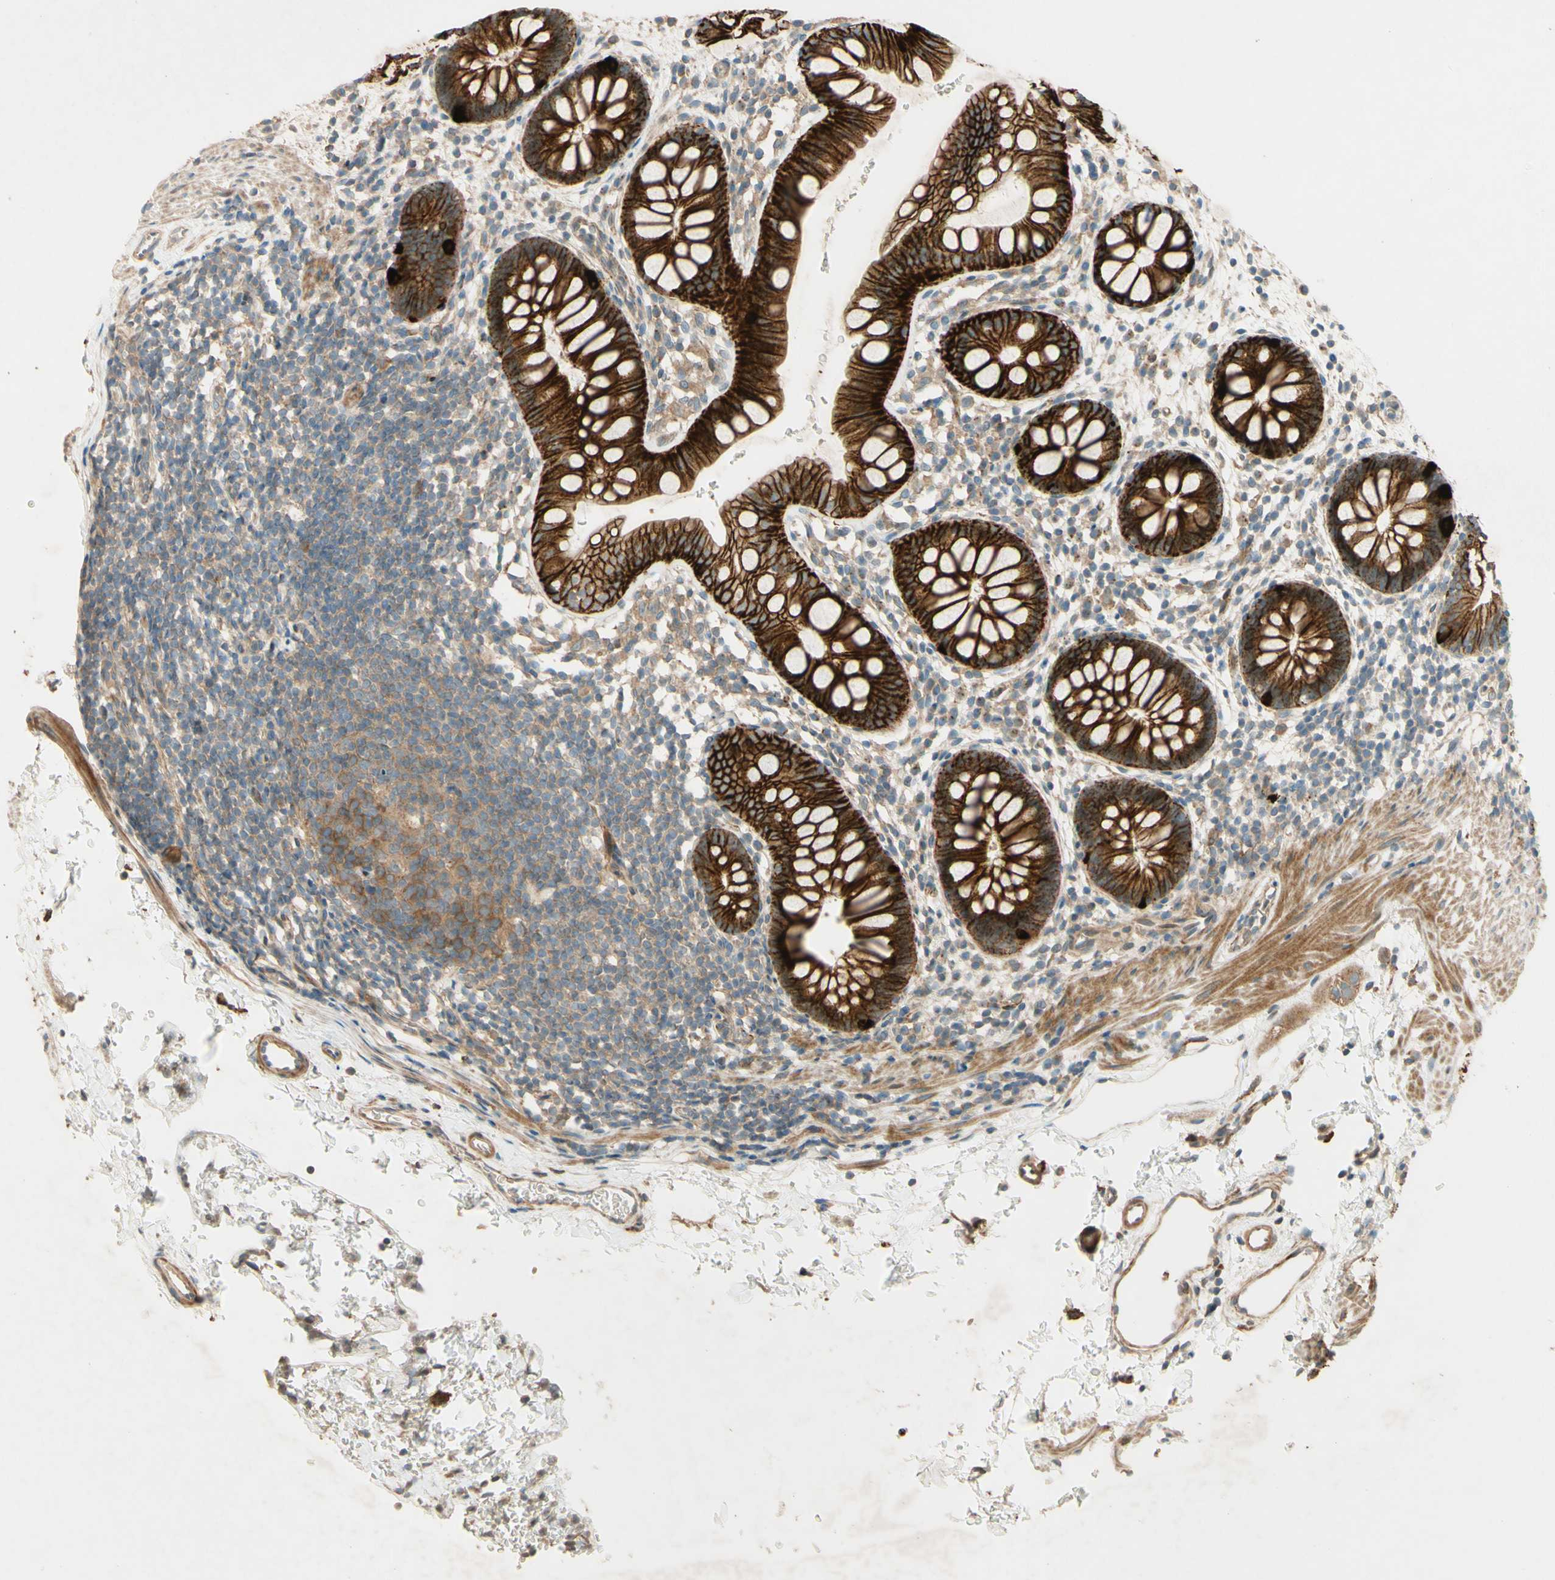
{"staining": {"intensity": "strong", "quantity": ">75%", "location": "cytoplasmic/membranous"}, "tissue": "rectum", "cell_type": "Glandular cells", "image_type": "normal", "snomed": [{"axis": "morphology", "description": "Normal tissue, NOS"}, {"axis": "topography", "description": "Rectum"}], "caption": "Rectum stained with DAB immunohistochemistry exhibits high levels of strong cytoplasmic/membranous expression in about >75% of glandular cells.", "gene": "ADAM17", "patient": {"sex": "female", "age": 24}}